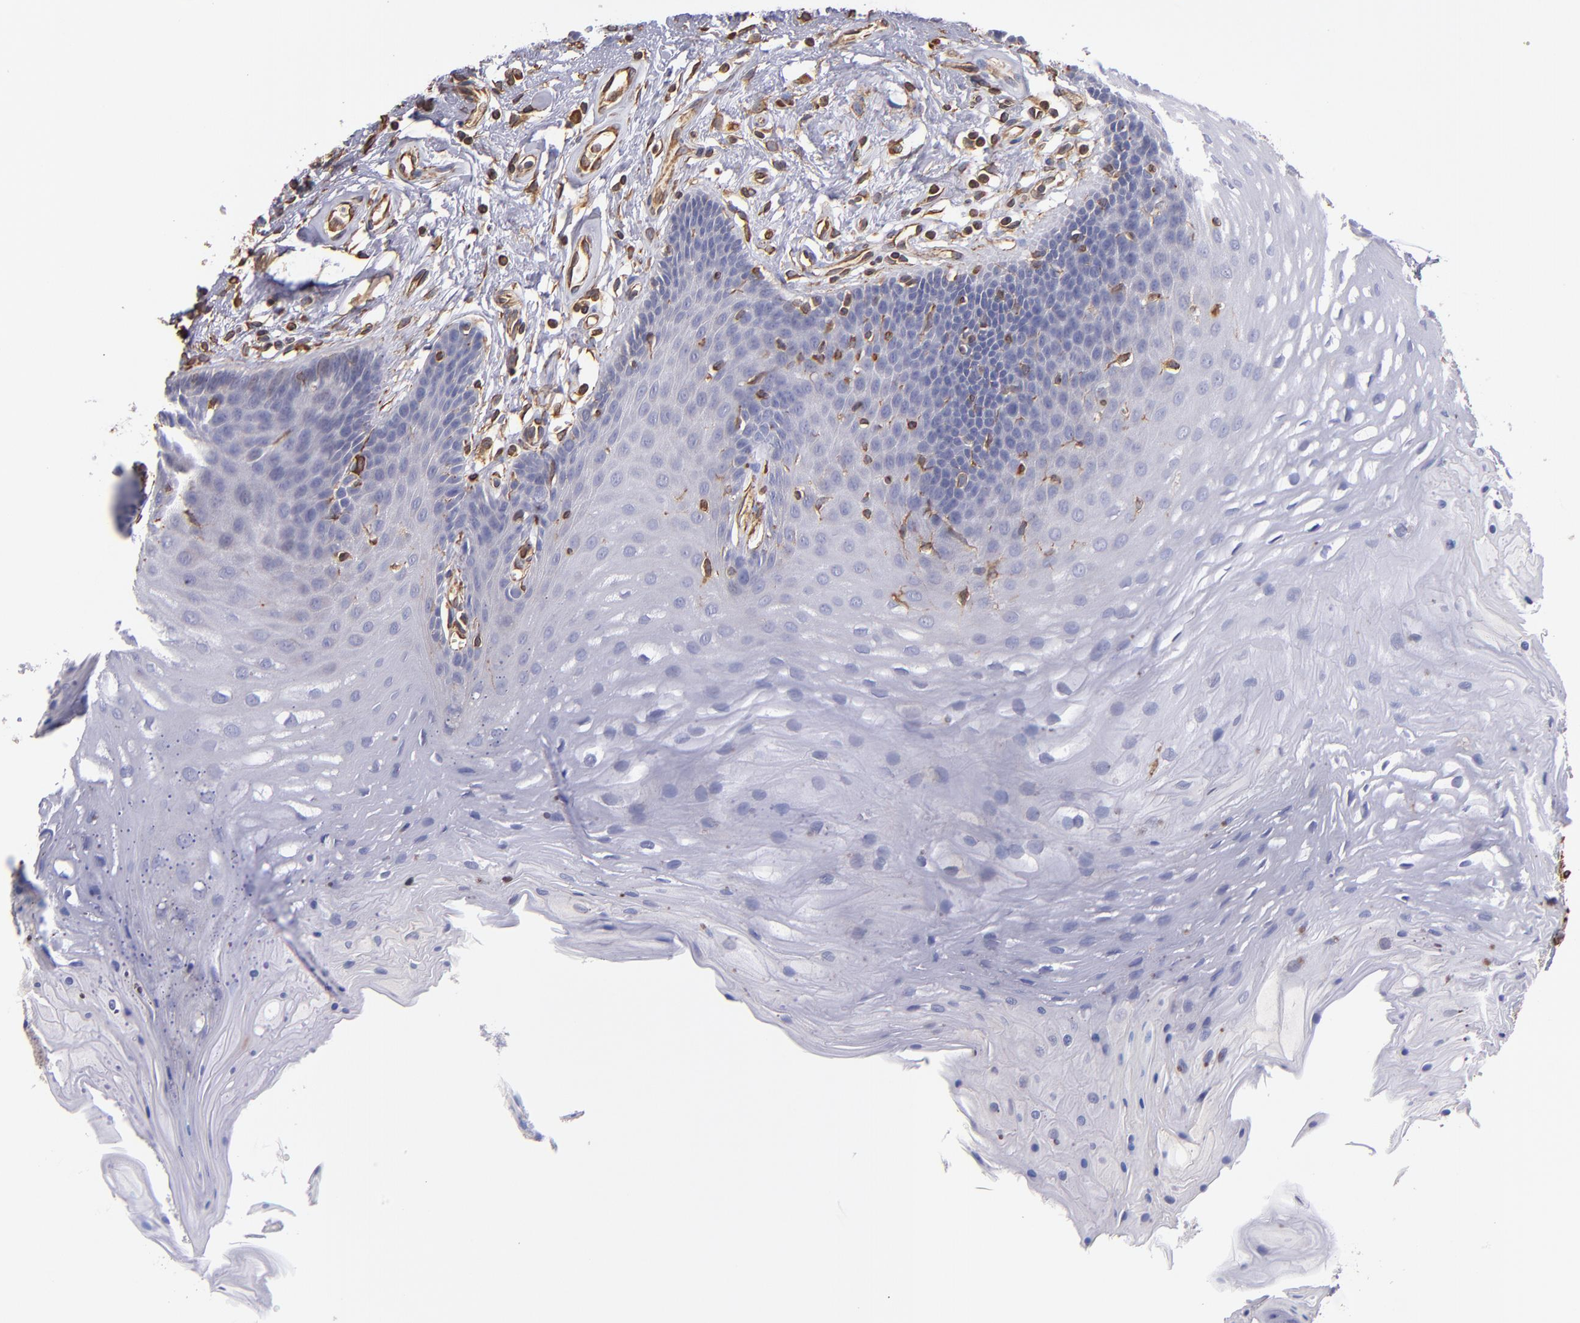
{"staining": {"intensity": "negative", "quantity": "none", "location": "none"}, "tissue": "oral mucosa", "cell_type": "Squamous epithelial cells", "image_type": "normal", "snomed": [{"axis": "morphology", "description": "Normal tissue, NOS"}, {"axis": "topography", "description": "Oral tissue"}], "caption": "The immunohistochemistry photomicrograph has no significant staining in squamous epithelial cells of oral mucosa. Brightfield microscopy of IHC stained with DAB (3,3'-diaminobenzidine) (brown) and hematoxylin (blue), captured at high magnification.", "gene": "ABCC1", "patient": {"sex": "male", "age": 62}}